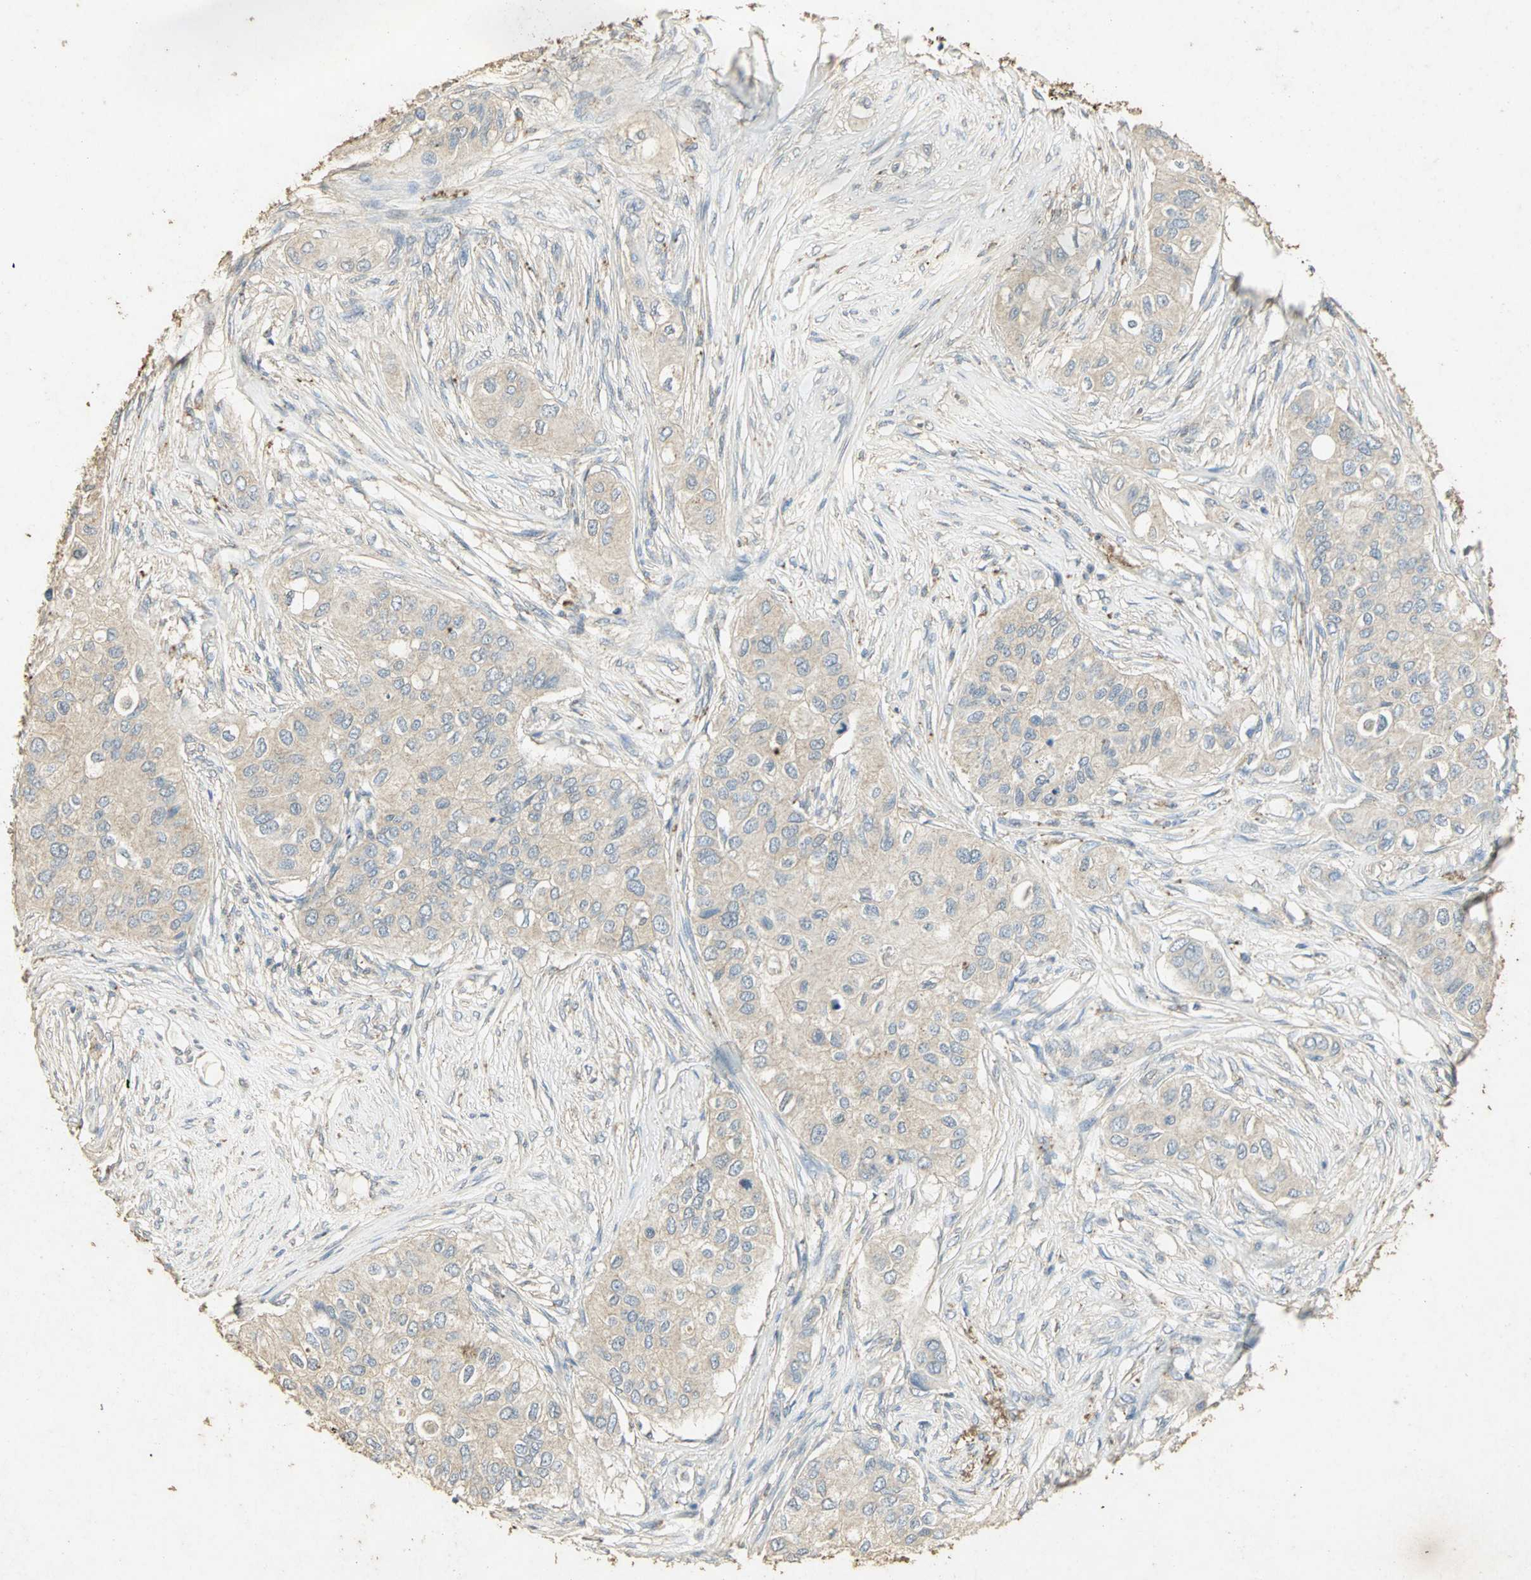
{"staining": {"intensity": "weak", "quantity": "<25%", "location": "cytoplasmic/membranous"}, "tissue": "breast cancer", "cell_type": "Tumor cells", "image_type": "cancer", "snomed": [{"axis": "morphology", "description": "Normal tissue, NOS"}, {"axis": "morphology", "description": "Duct carcinoma"}, {"axis": "topography", "description": "Breast"}], "caption": "Protein analysis of infiltrating ductal carcinoma (breast) demonstrates no significant positivity in tumor cells. (Stains: DAB (3,3'-diaminobenzidine) immunohistochemistry with hematoxylin counter stain, Microscopy: brightfield microscopy at high magnification).", "gene": "ASB9", "patient": {"sex": "female", "age": 49}}